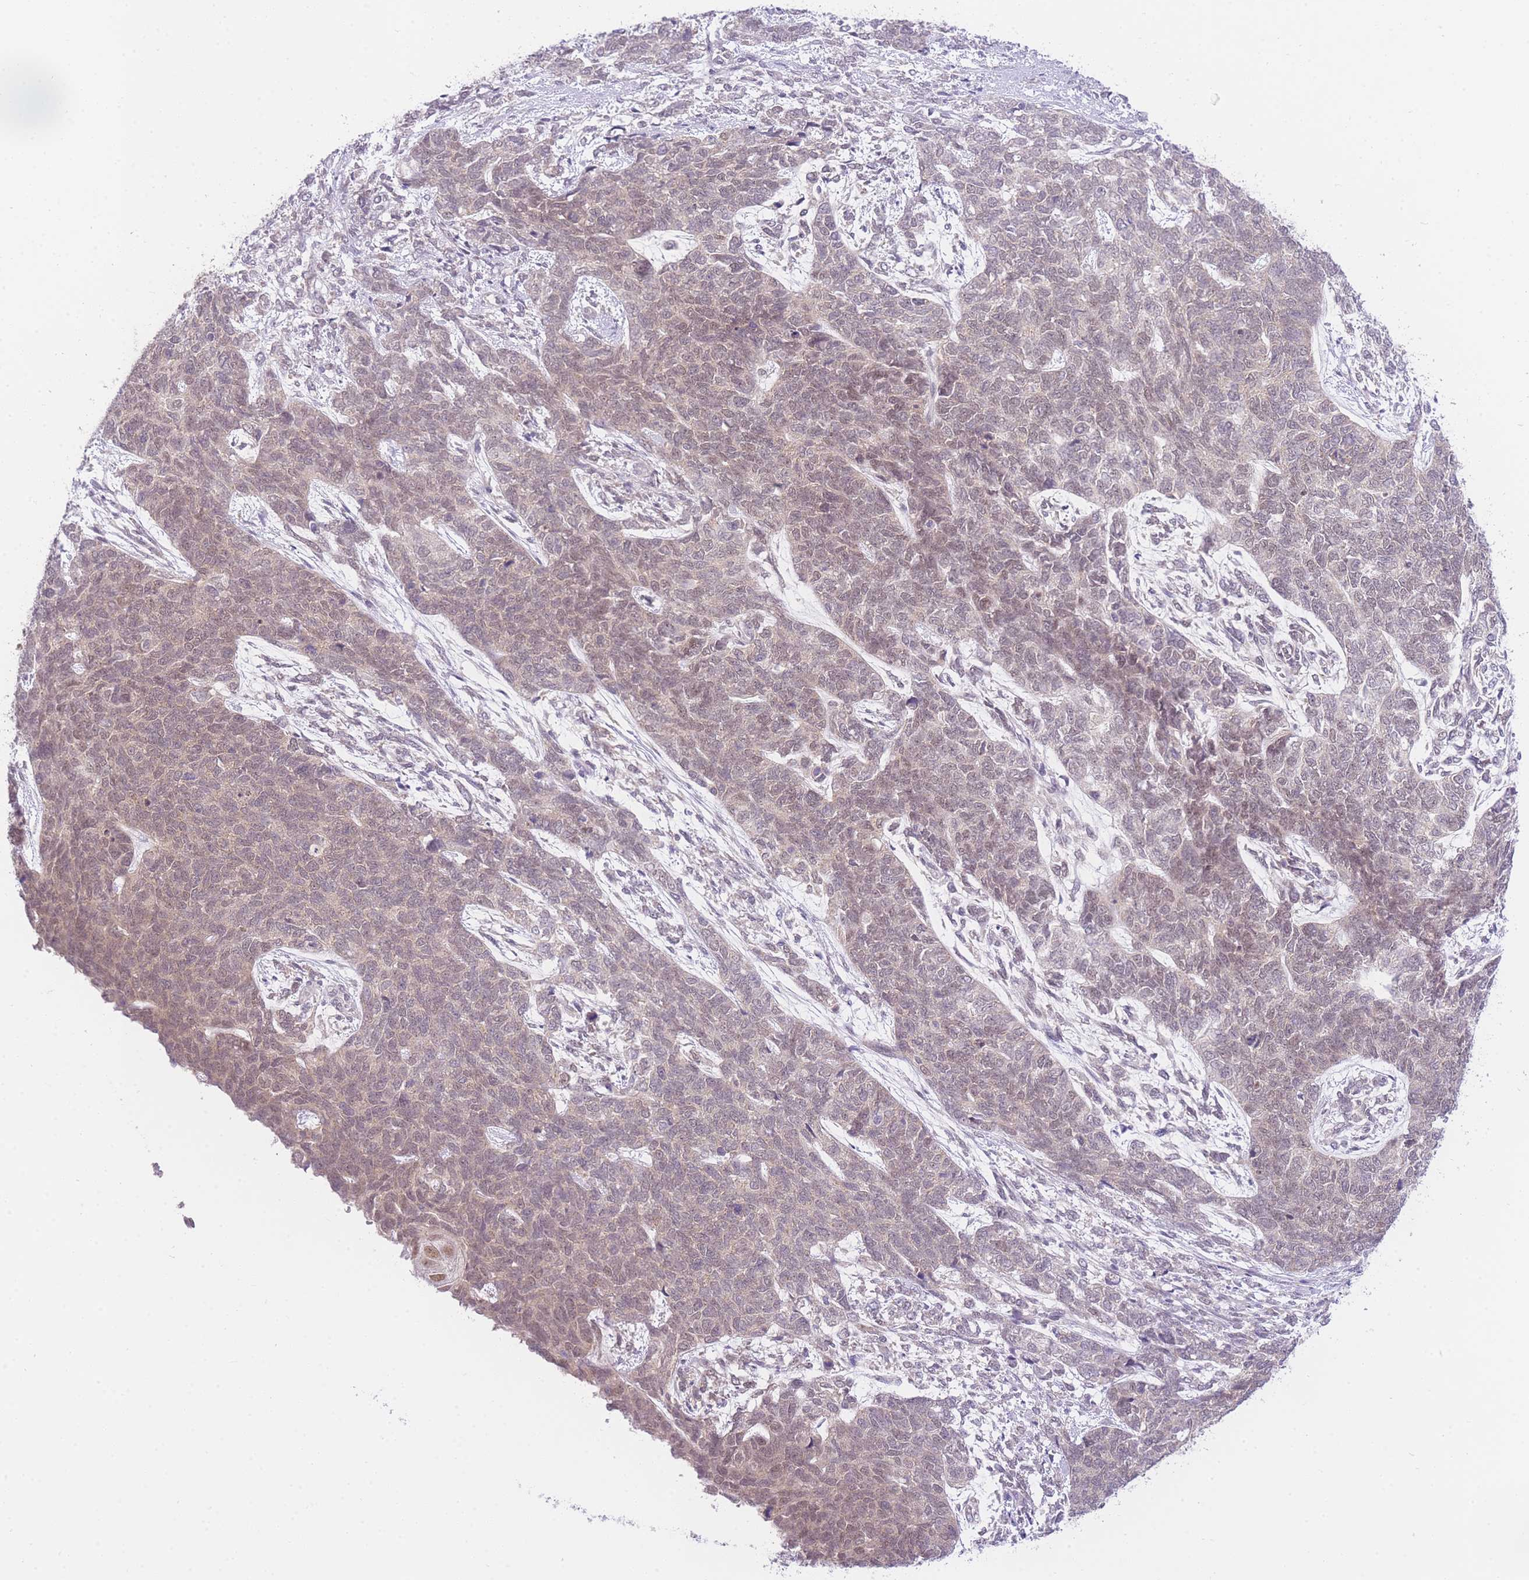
{"staining": {"intensity": "weak", "quantity": "25%-75%", "location": "nuclear"}, "tissue": "cervical cancer", "cell_type": "Tumor cells", "image_type": "cancer", "snomed": [{"axis": "morphology", "description": "Squamous cell carcinoma, NOS"}, {"axis": "topography", "description": "Cervix"}], "caption": "The histopathology image reveals immunohistochemical staining of cervical squamous cell carcinoma. There is weak nuclear positivity is present in about 25%-75% of tumor cells.", "gene": "UBXN7", "patient": {"sex": "female", "age": 63}}